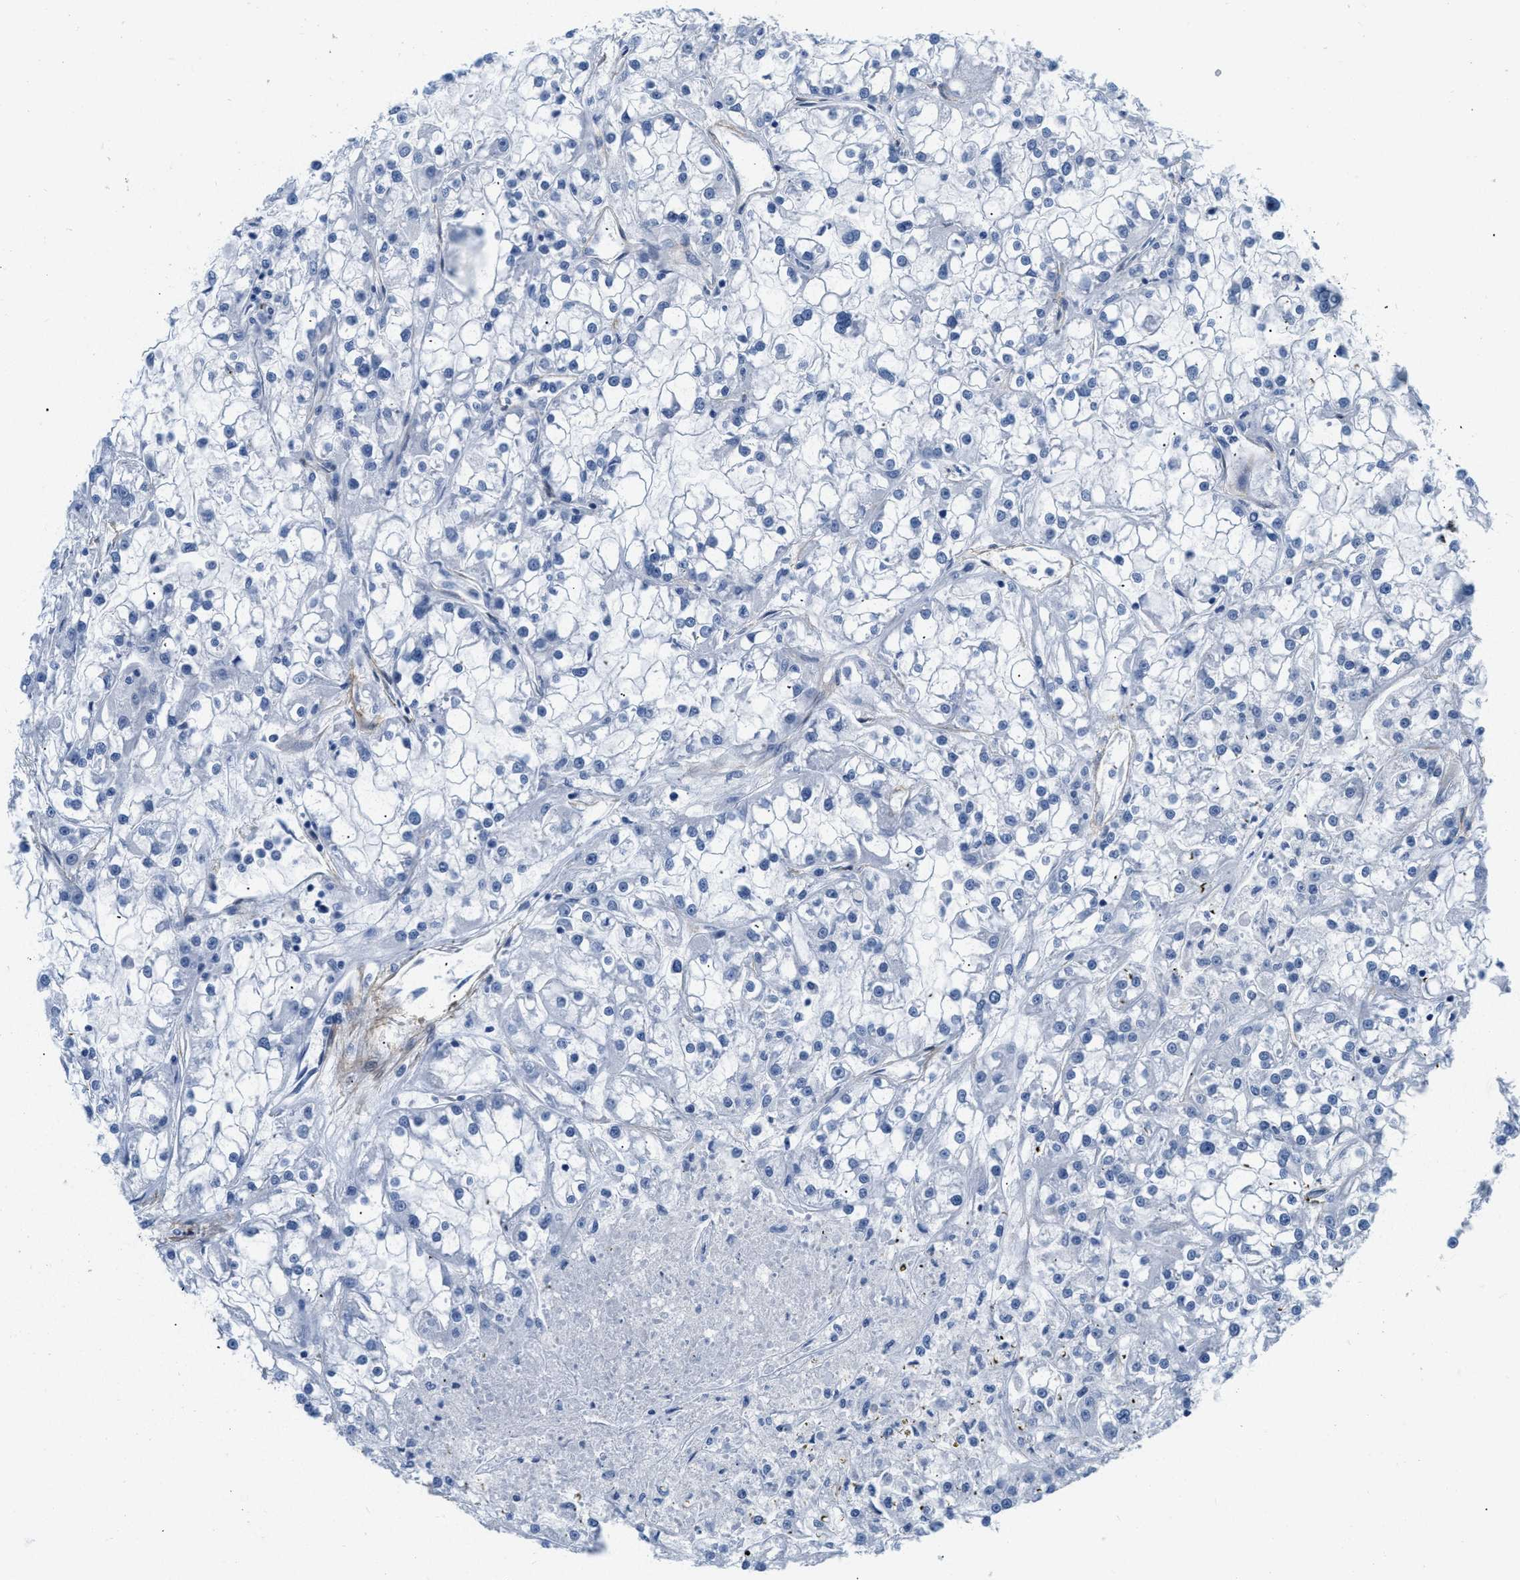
{"staining": {"intensity": "negative", "quantity": "none", "location": "none"}, "tissue": "renal cancer", "cell_type": "Tumor cells", "image_type": "cancer", "snomed": [{"axis": "morphology", "description": "Adenocarcinoma, NOS"}, {"axis": "topography", "description": "Kidney"}], "caption": "The micrograph exhibits no significant staining in tumor cells of adenocarcinoma (renal).", "gene": "PDGFRB", "patient": {"sex": "female", "age": 52}}